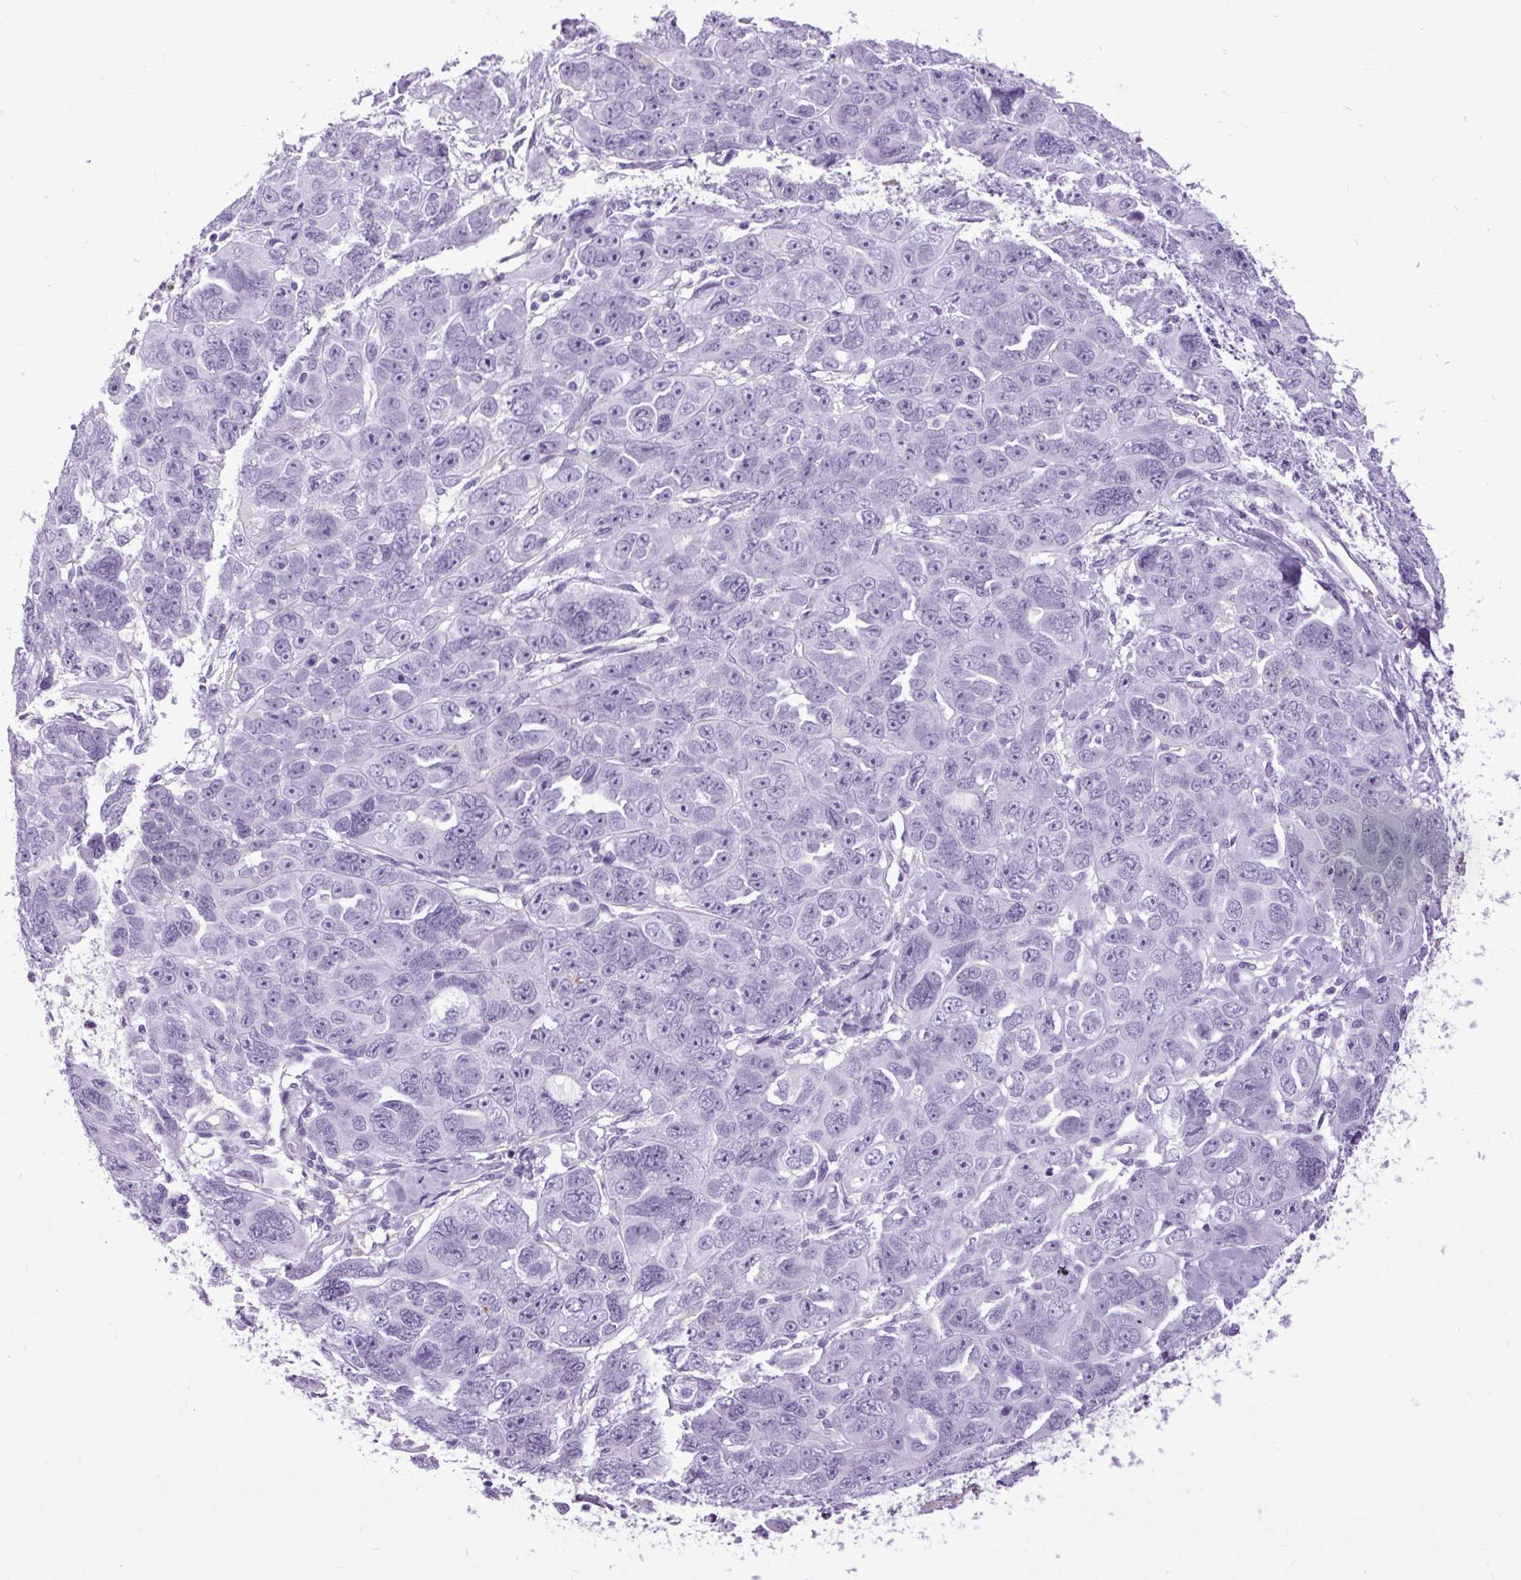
{"staining": {"intensity": "negative", "quantity": "none", "location": "none"}, "tissue": "ovarian cancer", "cell_type": "Tumor cells", "image_type": "cancer", "snomed": [{"axis": "morphology", "description": "Cystadenocarcinoma, serous, NOS"}, {"axis": "topography", "description": "Ovary"}], "caption": "Micrograph shows no protein staining in tumor cells of ovarian cancer tissue.", "gene": "DPP6", "patient": {"sex": "female", "age": 63}}